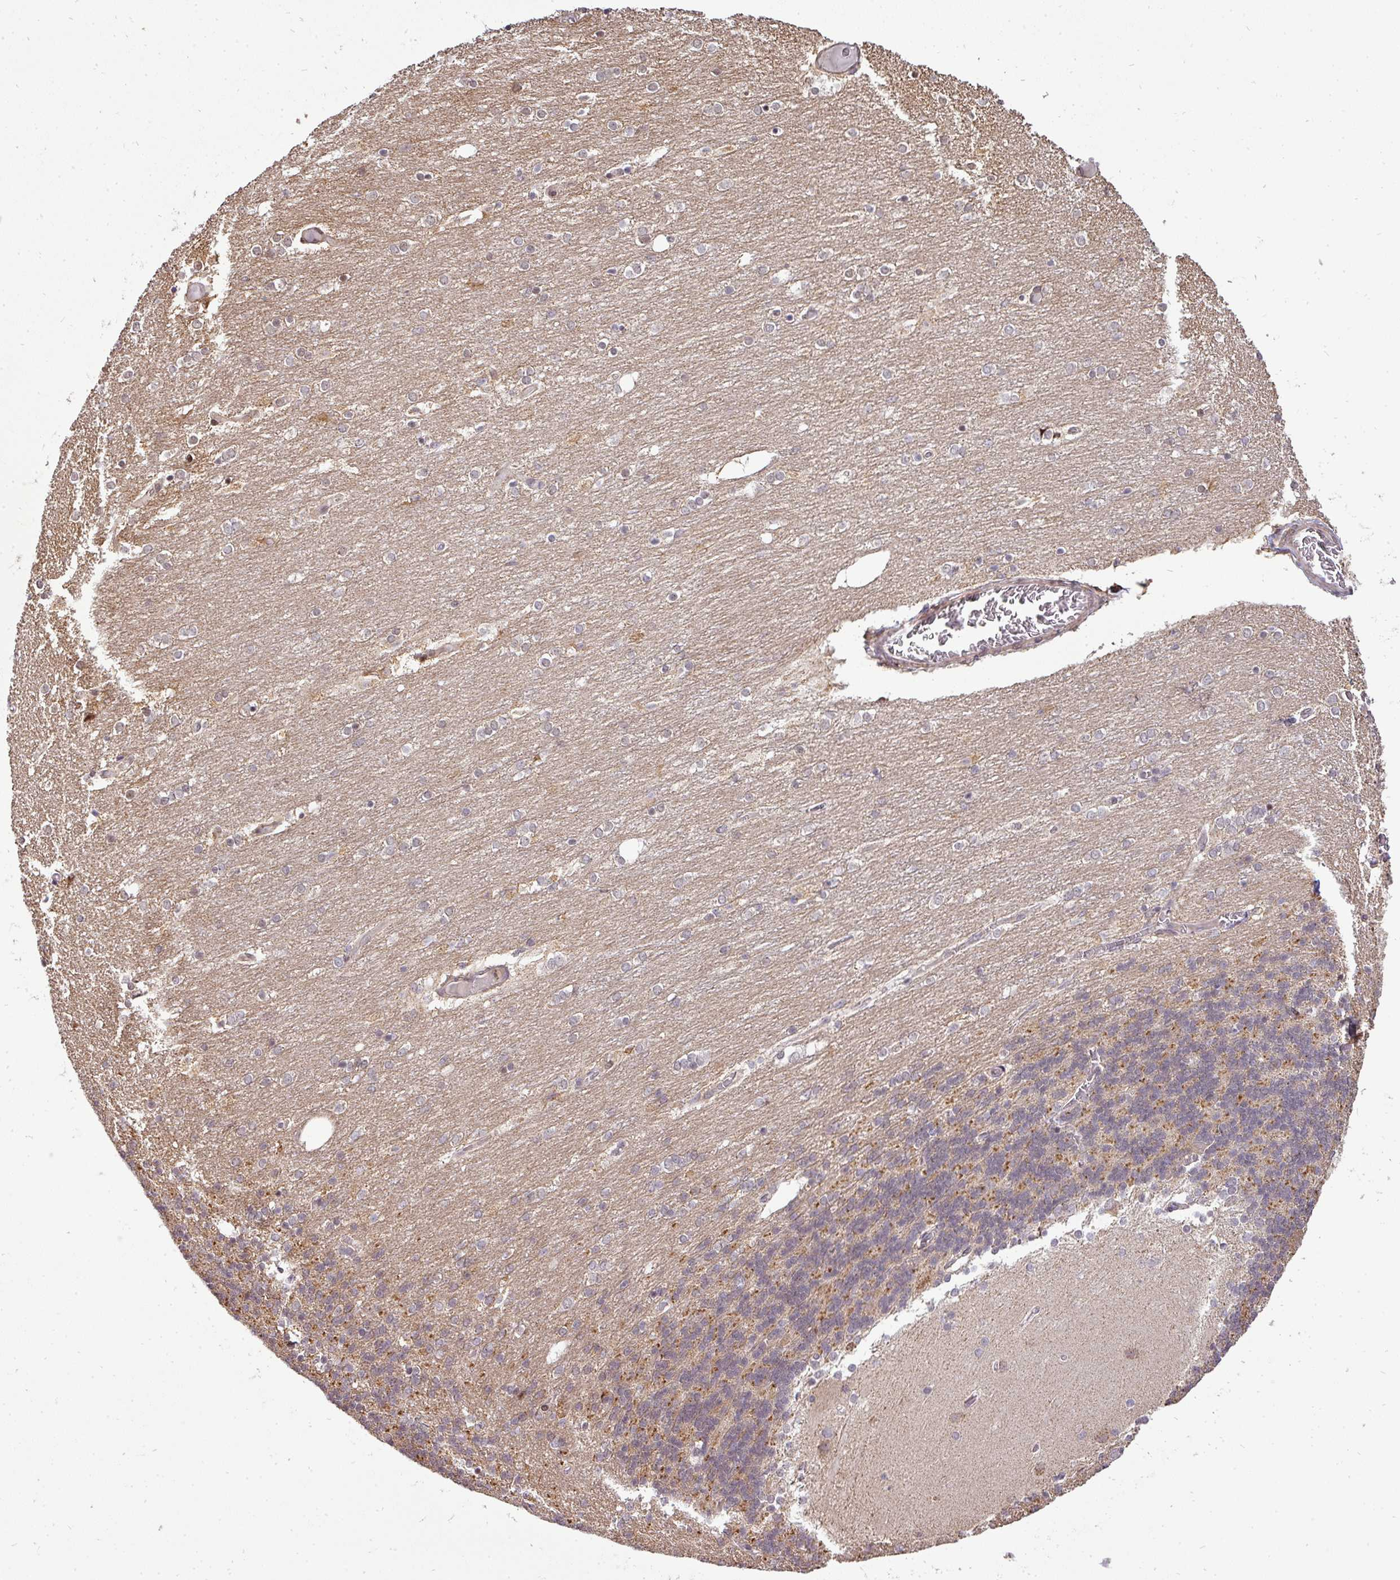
{"staining": {"intensity": "moderate", "quantity": "25%-75%", "location": "cytoplasmic/membranous"}, "tissue": "cerebellum", "cell_type": "Cells in granular layer", "image_type": "normal", "snomed": [{"axis": "morphology", "description": "Normal tissue, NOS"}, {"axis": "topography", "description": "Cerebellum"}], "caption": "Immunohistochemistry photomicrograph of unremarkable cerebellum stained for a protein (brown), which reveals medium levels of moderate cytoplasmic/membranous positivity in about 25%-75% of cells in granular layer.", "gene": "MAZ", "patient": {"sex": "female", "age": 54}}